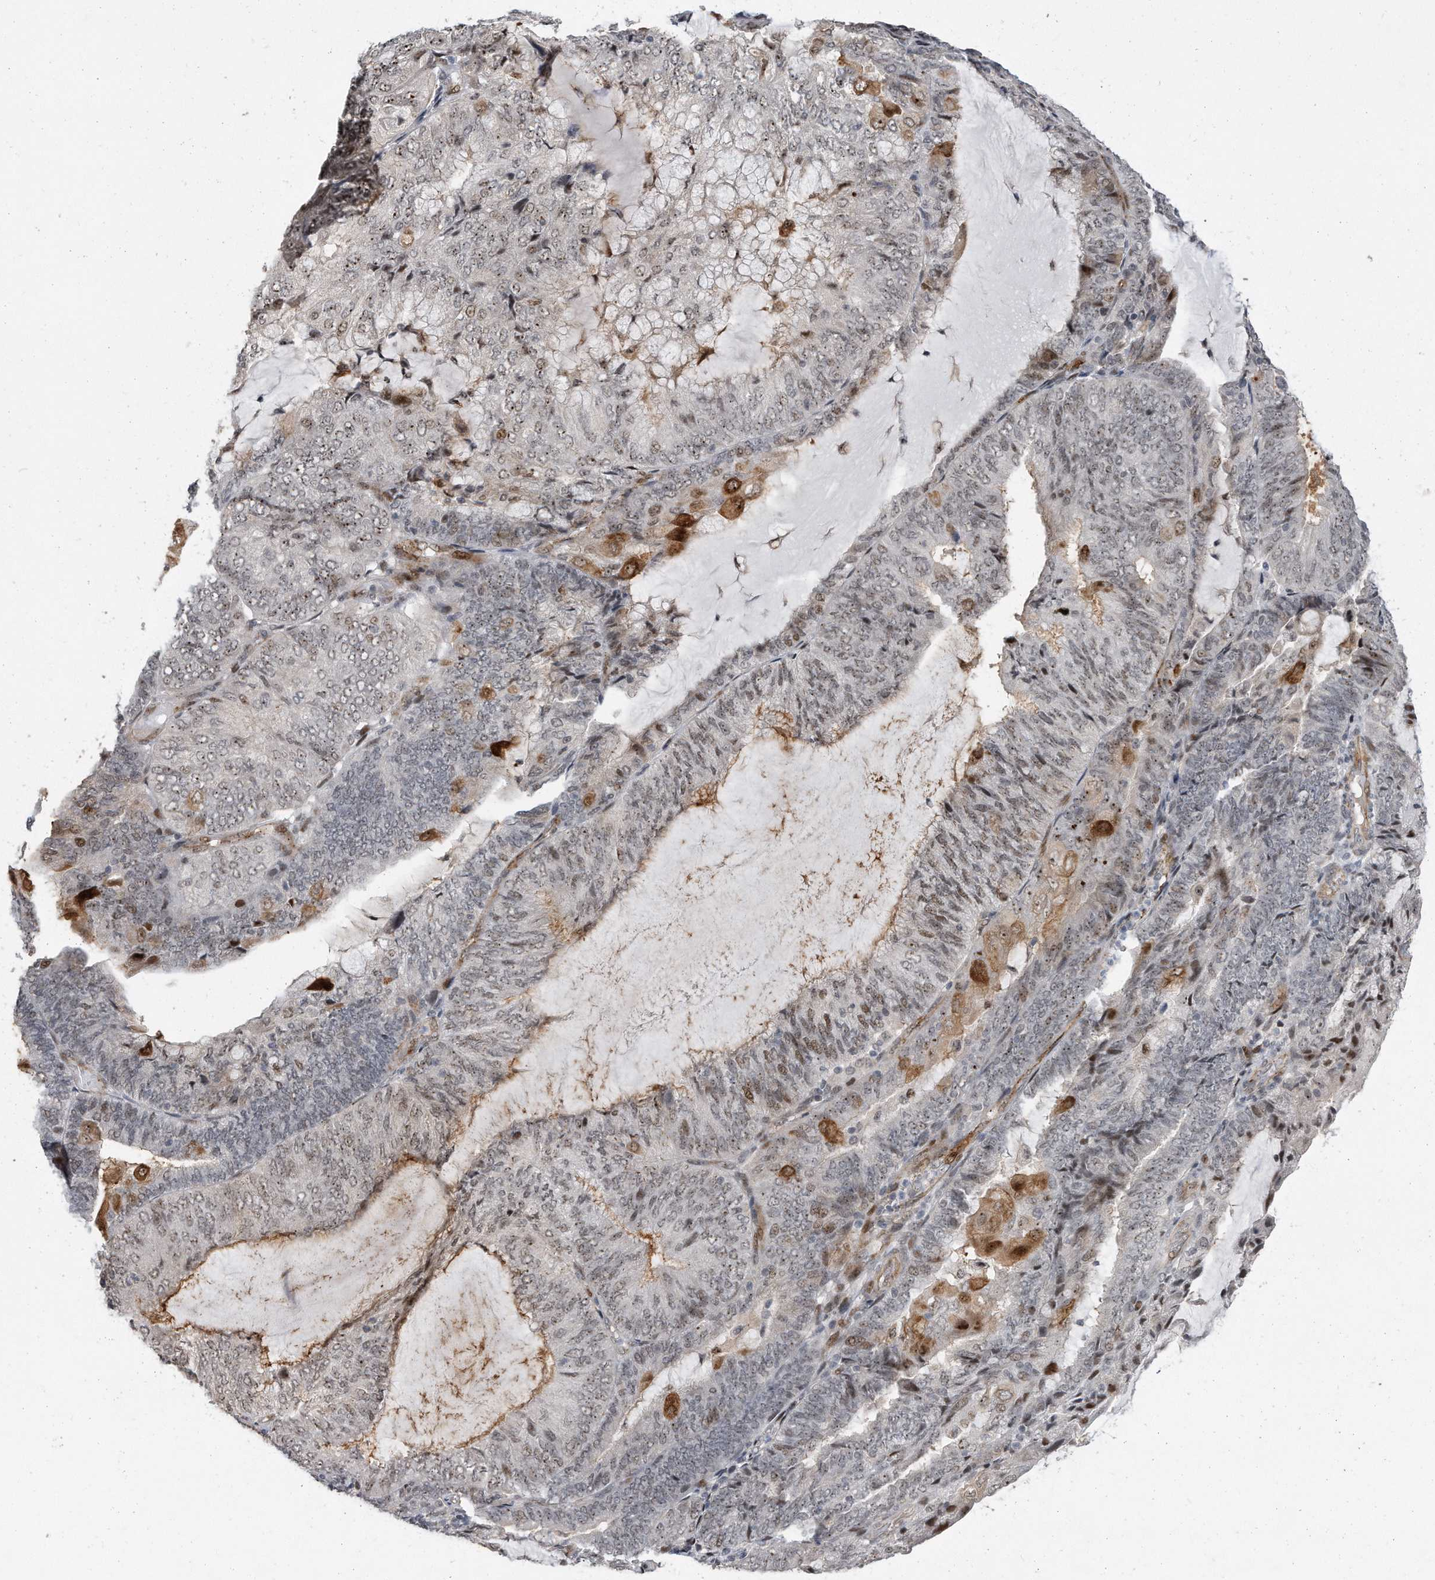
{"staining": {"intensity": "moderate", "quantity": "<25%", "location": "cytoplasmic/membranous,nuclear"}, "tissue": "endometrial cancer", "cell_type": "Tumor cells", "image_type": "cancer", "snomed": [{"axis": "morphology", "description": "Adenocarcinoma, NOS"}, {"axis": "topography", "description": "Endometrium"}], "caption": "Protein staining of endometrial adenocarcinoma tissue reveals moderate cytoplasmic/membranous and nuclear expression in about <25% of tumor cells.", "gene": "PGBD2", "patient": {"sex": "female", "age": 81}}